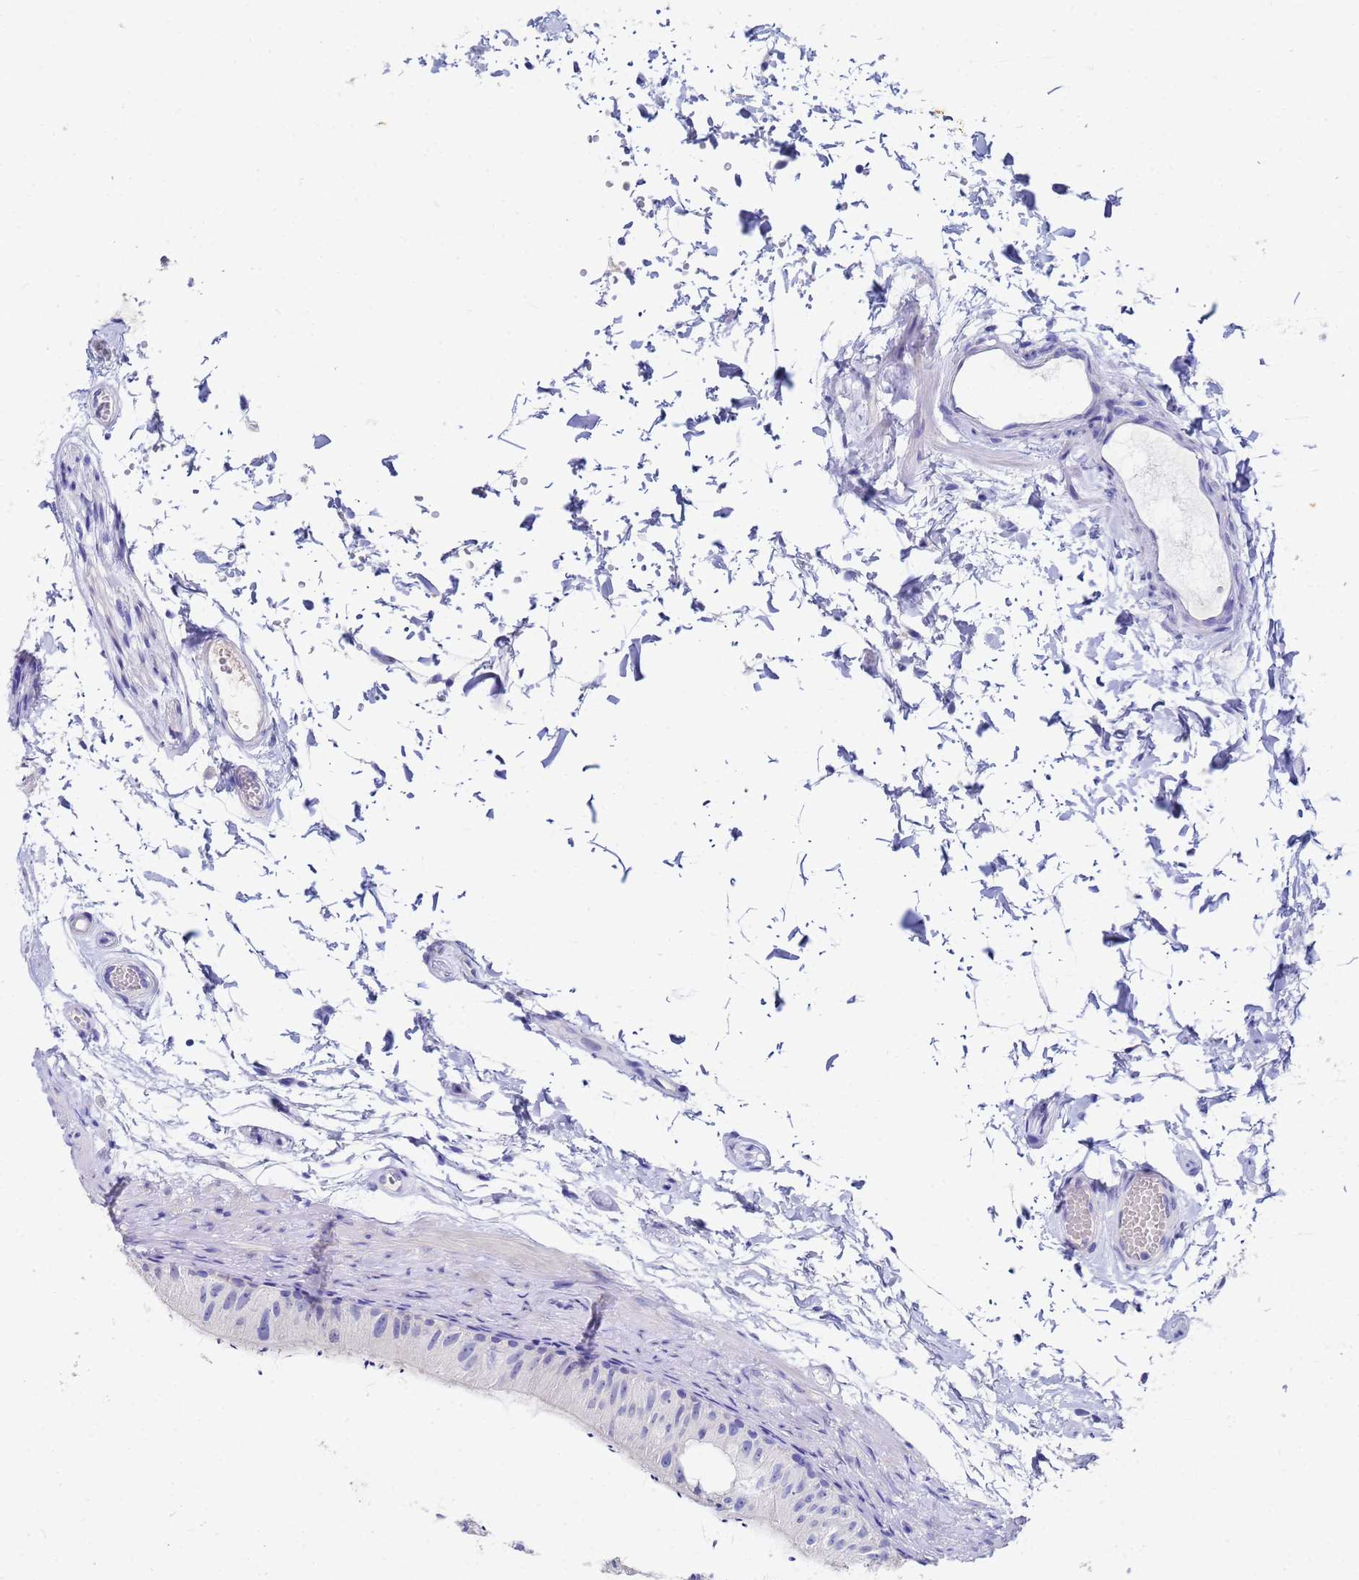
{"staining": {"intensity": "negative", "quantity": "none", "location": "none"}, "tissue": "epididymis", "cell_type": "Glandular cells", "image_type": "normal", "snomed": [{"axis": "morphology", "description": "Normal tissue, NOS"}, {"axis": "topography", "description": "Epididymis"}], "caption": "Immunohistochemistry (IHC) photomicrograph of unremarkable human epididymis stained for a protein (brown), which displays no expression in glandular cells. (Brightfield microscopy of DAB (3,3'-diaminobenzidine) immunohistochemistry at high magnification).", "gene": "C2orf72", "patient": {"sex": "male", "age": 50}}